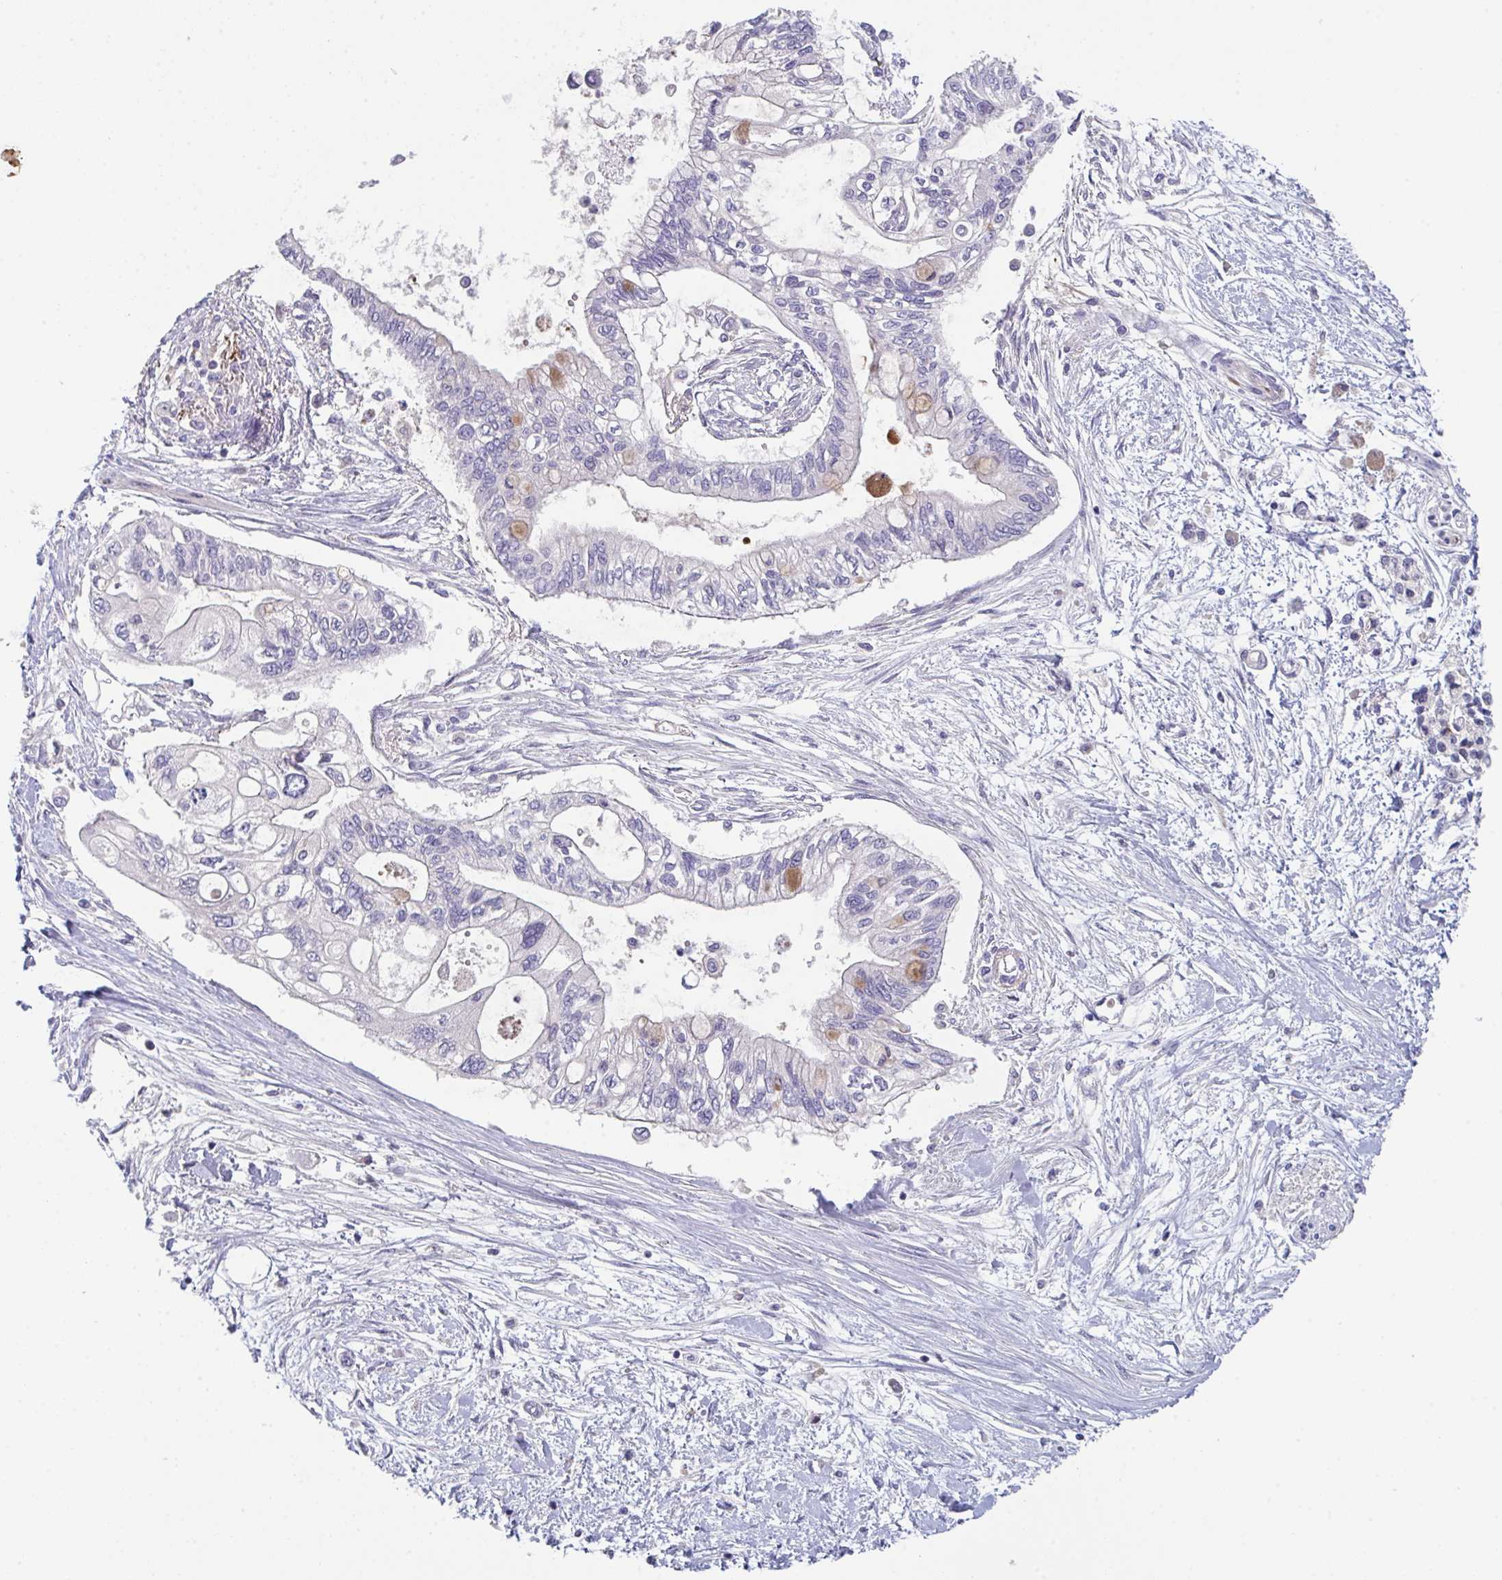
{"staining": {"intensity": "negative", "quantity": "none", "location": "none"}, "tissue": "pancreatic cancer", "cell_type": "Tumor cells", "image_type": "cancer", "snomed": [{"axis": "morphology", "description": "Adenocarcinoma, NOS"}, {"axis": "topography", "description": "Pancreas"}], "caption": "Immunohistochemistry of adenocarcinoma (pancreatic) shows no positivity in tumor cells.", "gene": "HGFAC", "patient": {"sex": "female", "age": 77}}